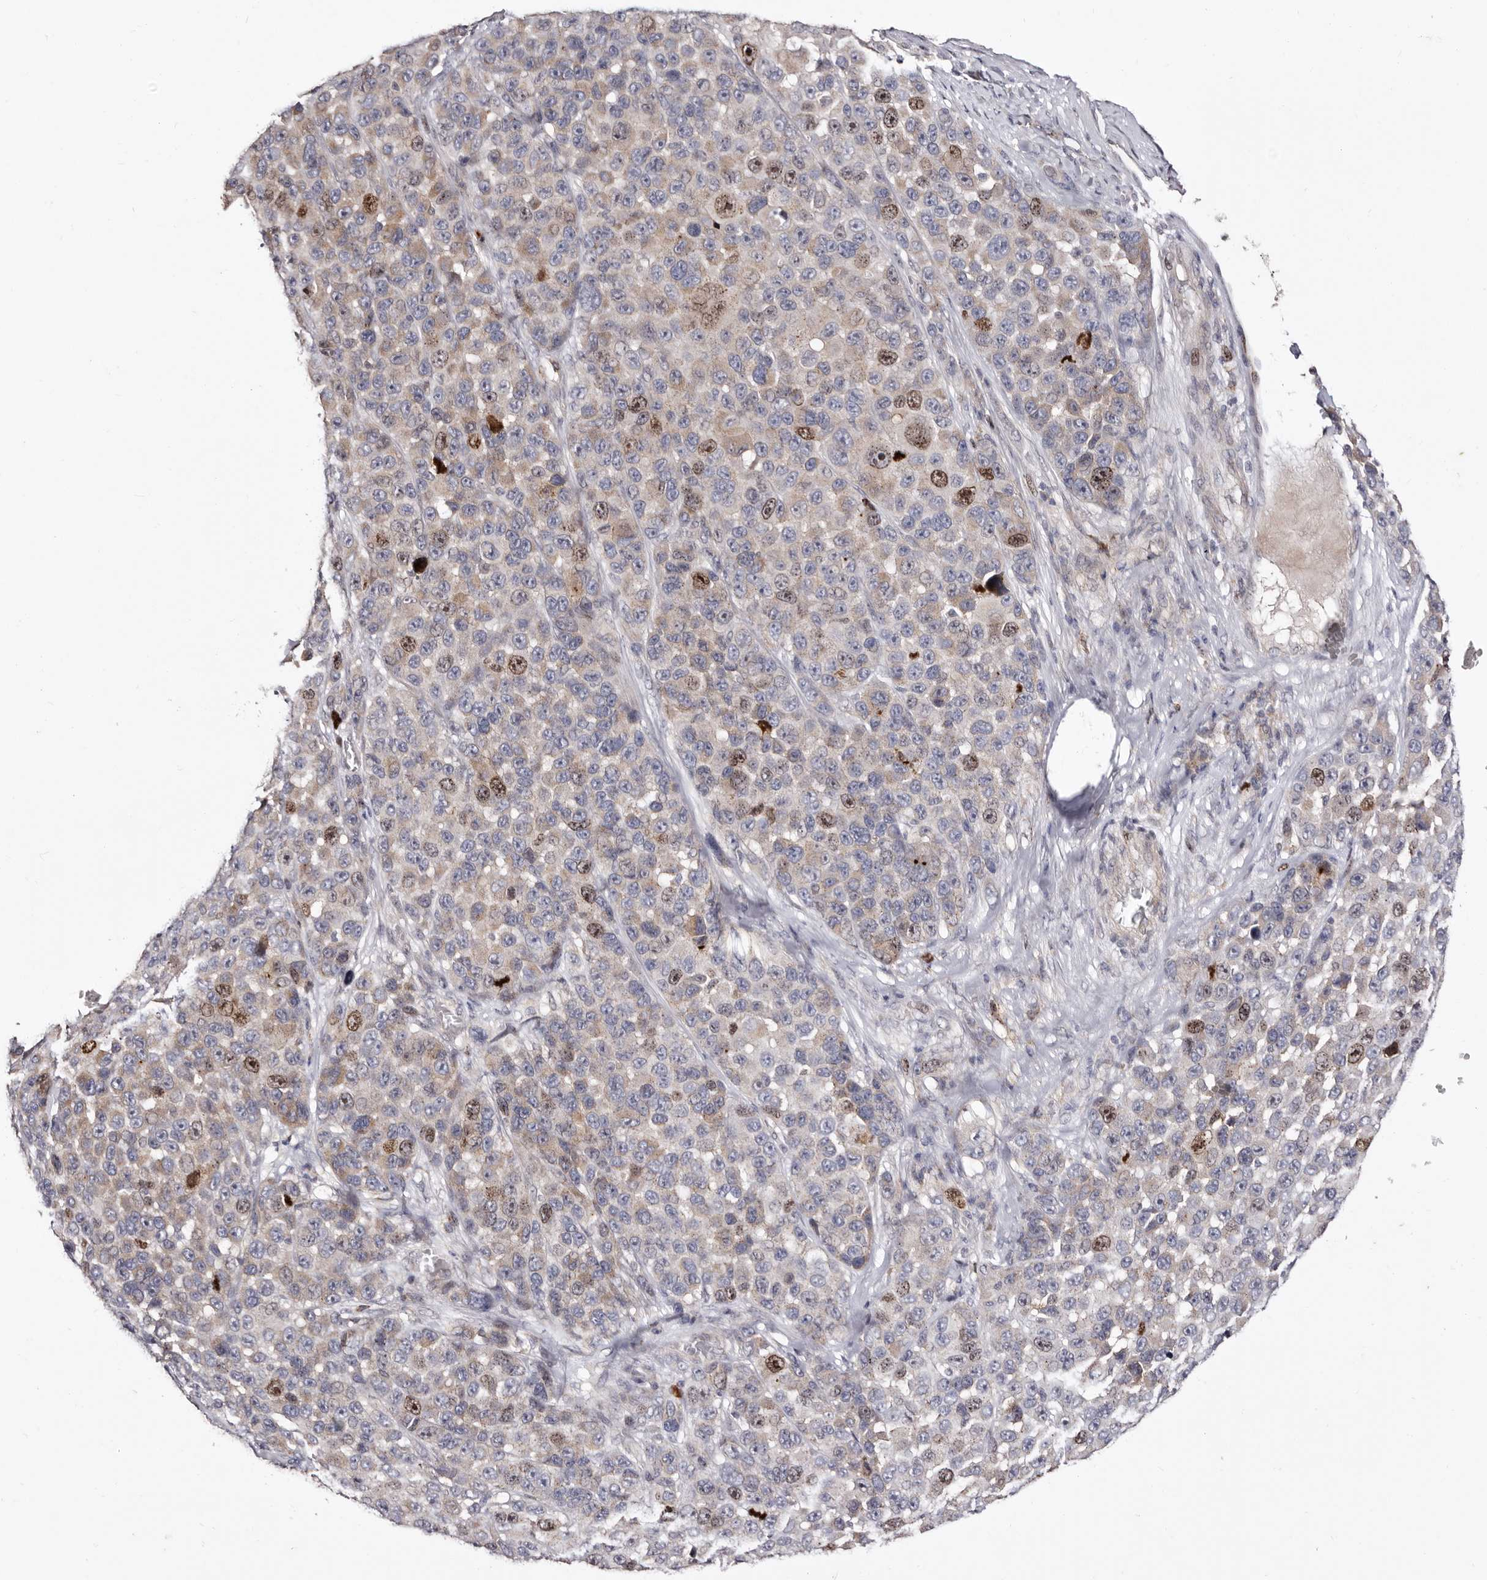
{"staining": {"intensity": "moderate", "quantity": "<25%", "location": "nuclear"}, "tissue": "melanoma", "cell_type": "Tumor cells", "image_type": "cancer", "snomed": [{"axis": "morphology", "description": "Malignant melanoma, NOS"}, {"axis": "topography", "description": "Skin"}], "caption": "Melanoma stained with a brown dye demonstrates moderate nuclear positive expression in about <25% of tumor cells.", "gene": "CDCA8", "patient": {"sex": "male", "age": 53}}